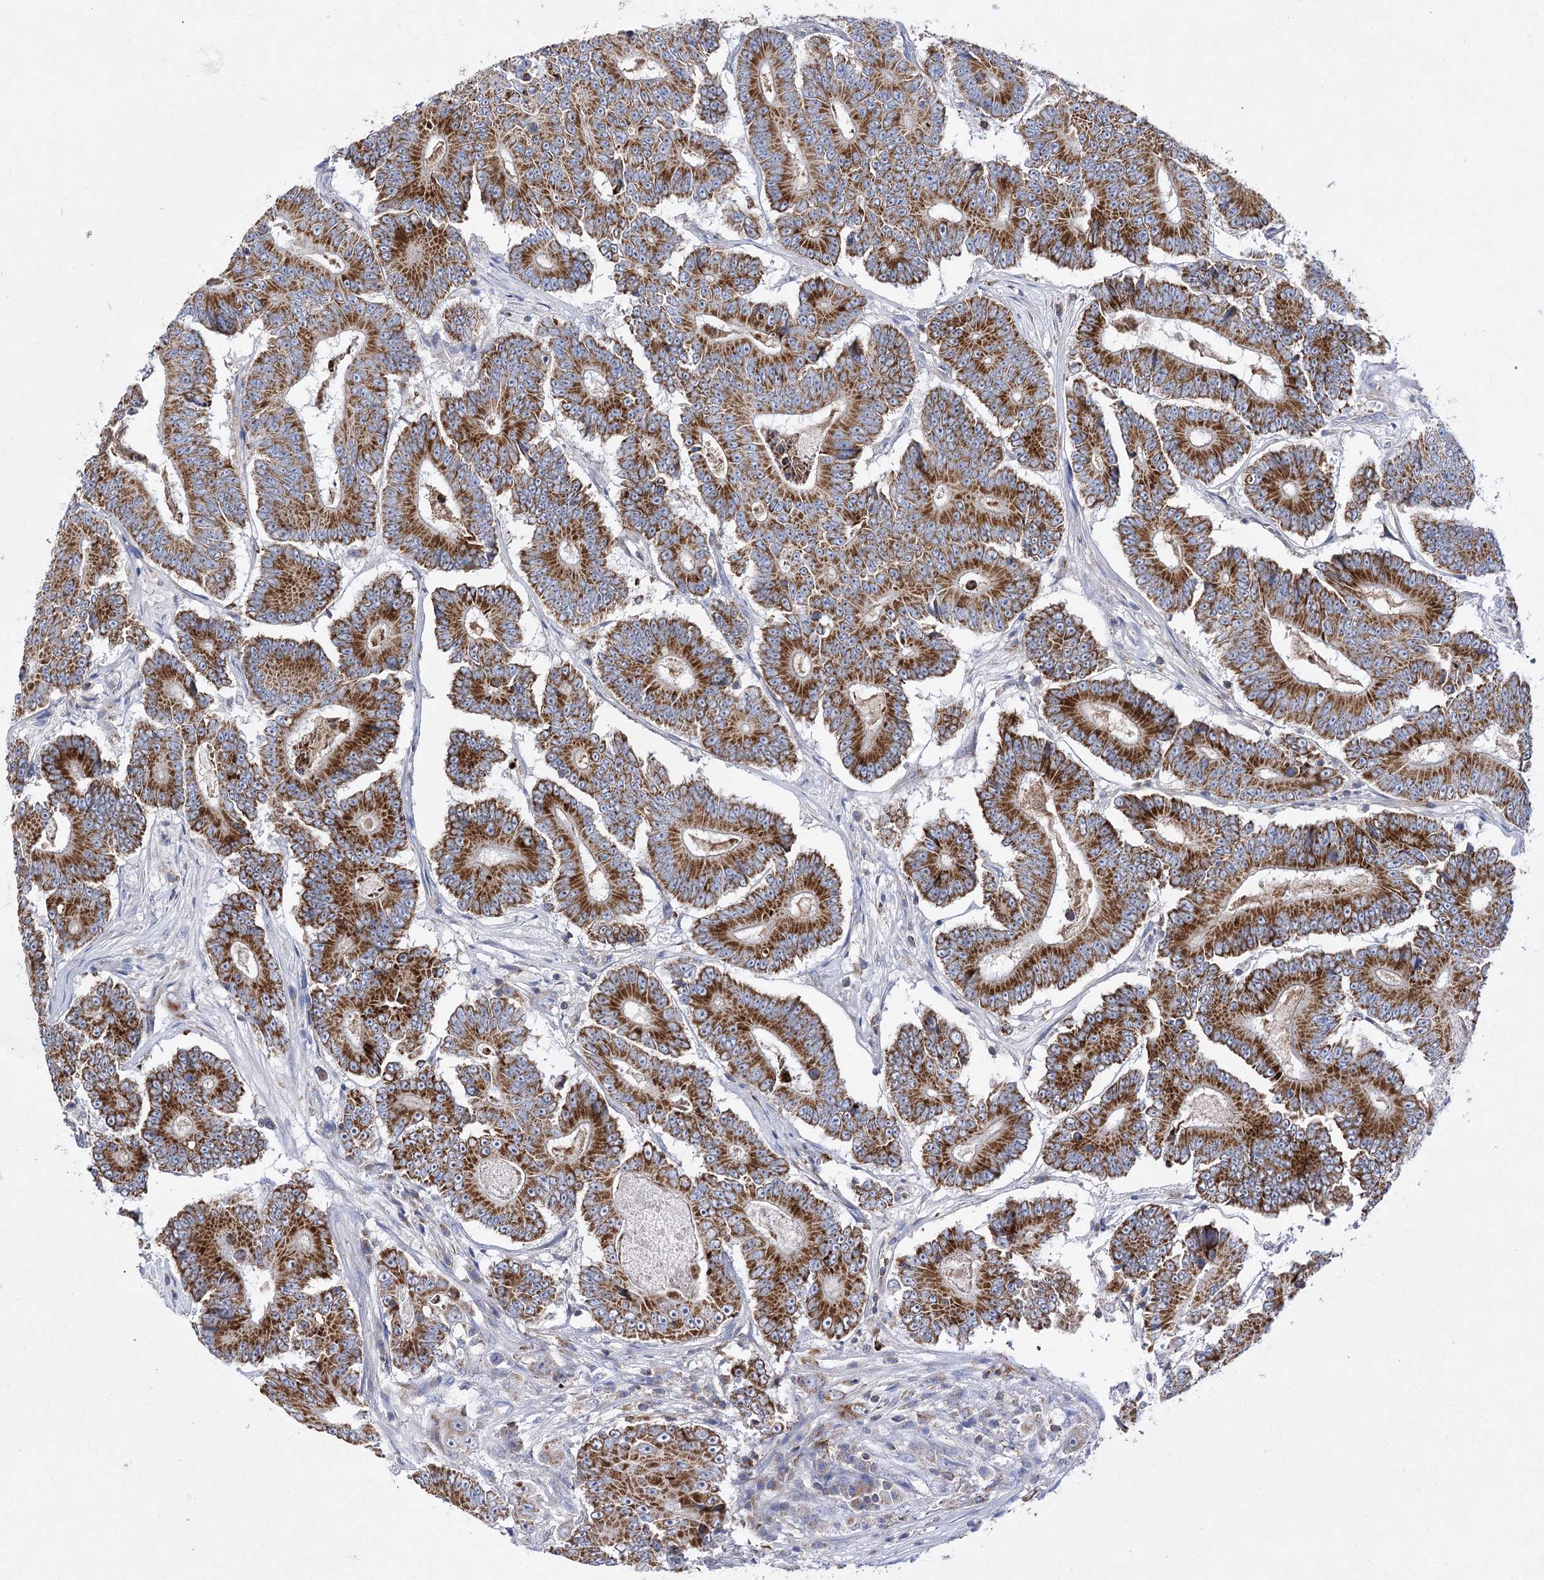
{"staining": {"intensity": "strong", "quantity": ">75%", "location": "cytoplasmic/membranous"}, "tissue": "colorectal cancer", "cell_type": "Tumor cells", "image_type": "cancer", "snomed": [{"axis": "morphology", "description": "Adenocarcinoma, NOS"}, {"axis": "topography", "description": "Colon"}], "caption": "A high amount of strong cytoplasmic/membranous staining is identified in approximately >75% of tumor cells in colorectal cancer (adenocarcinoma) tissue. The staining was performed using DAB to visualize the protein expression in brown, while the nuclei were stained in blue with hematoxylin (Magnification: 20x).", "gene": "COX15", "patient": {"sex": "male", "age": 83}}